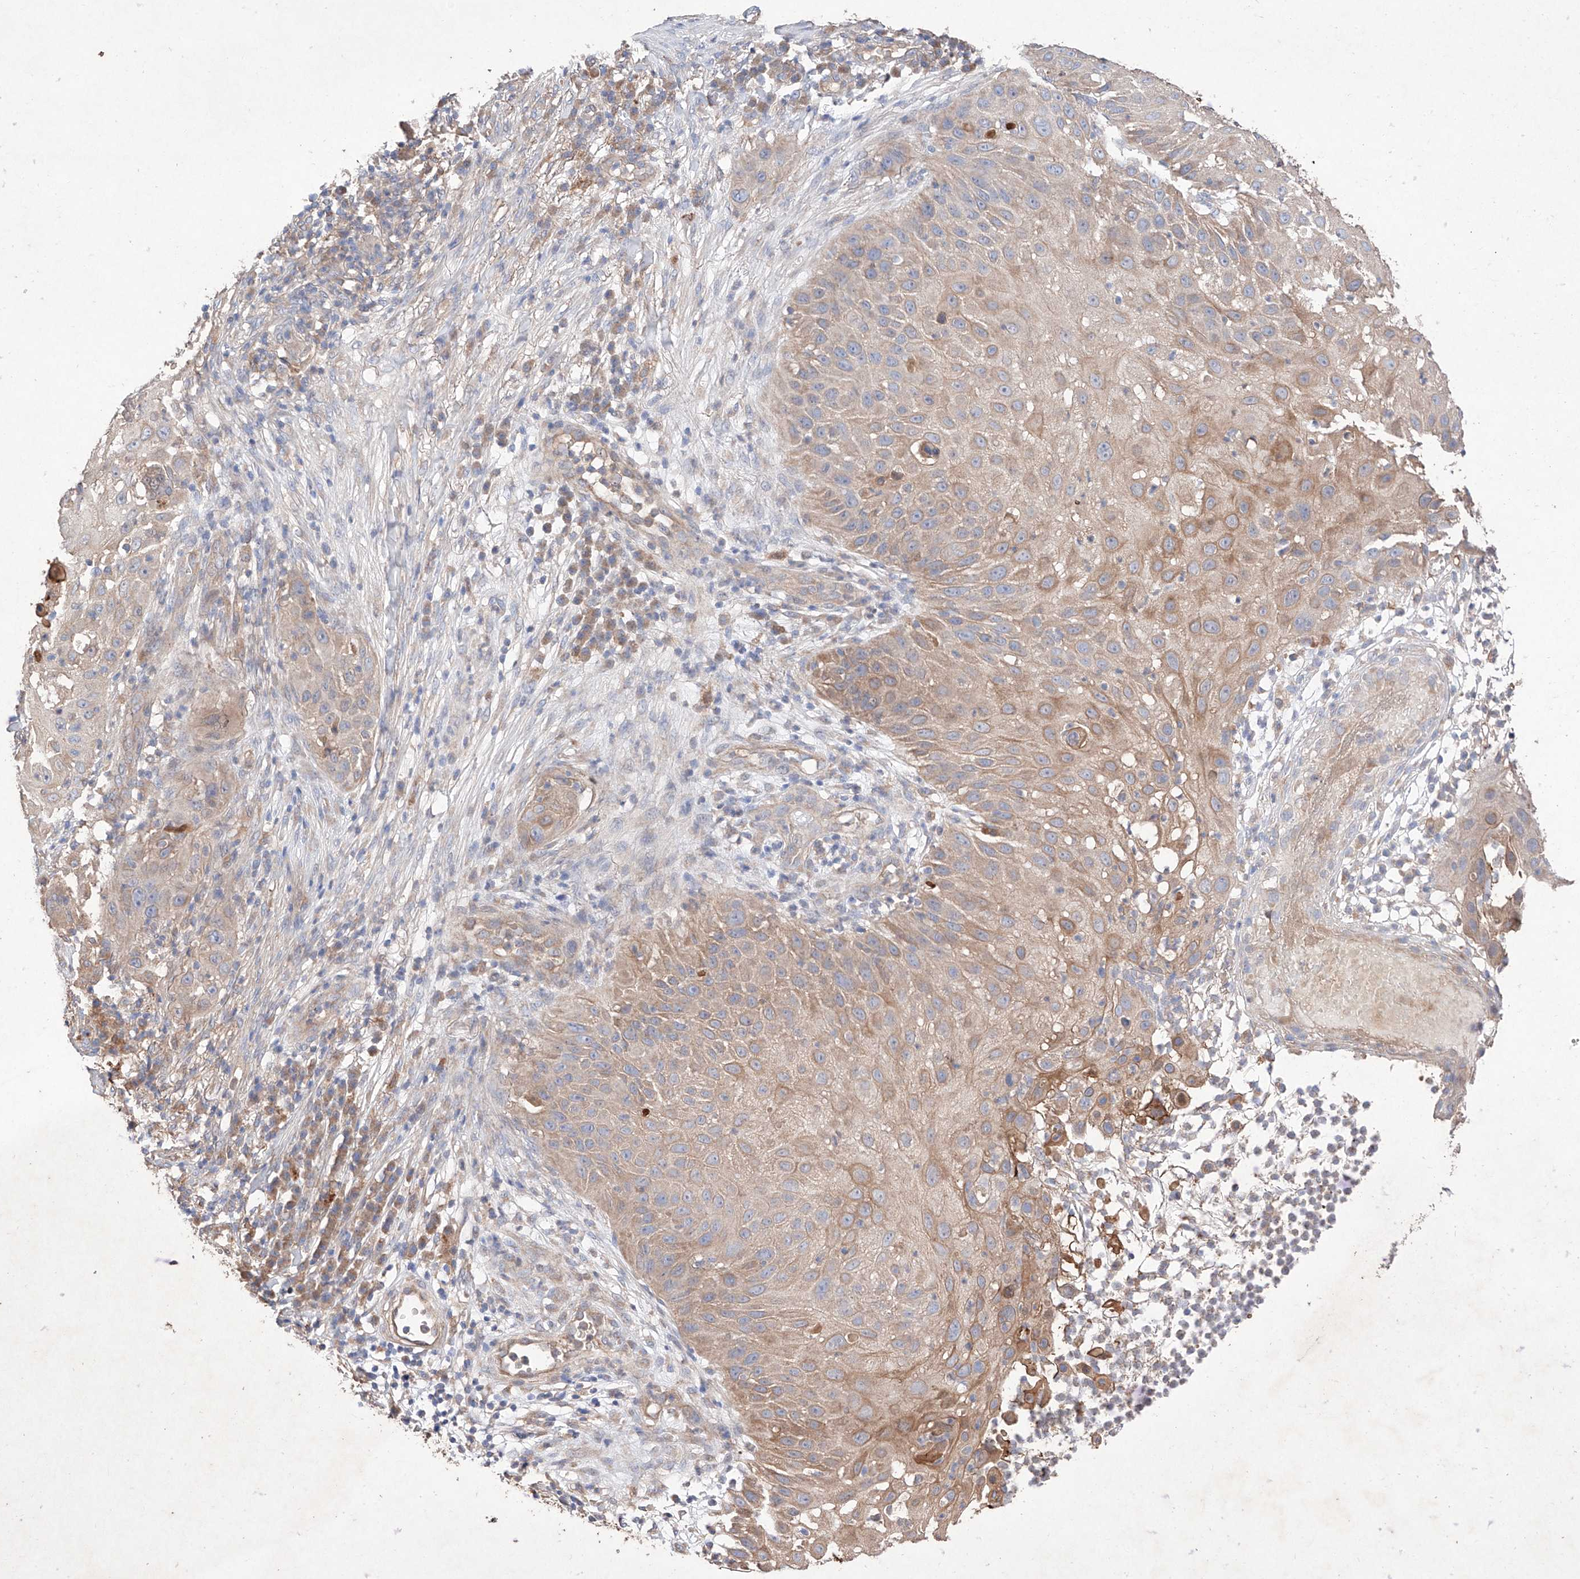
{"staining": {"intensity": "moderate", "quantity": "<25%", "location": "cytoplasmic/membranous"}, "tissue": "skin cancer", "cell_type": "Tumor cells", "image_type": "cancer", "snomed": [{"axis": "morphology", "description": "Squamous cell carcinoma, NOS"}, {"axis": "topography", "description": "Skin"}], "caption": "Protein analysis of skin cancer (squamous cell carcinoma) tissue demonstrates moderate cytoplasmic/membranous staining in about <25% of tumor cells.", "gene": "C6orf62", "patient": {"sex": "female", "age": 44}}